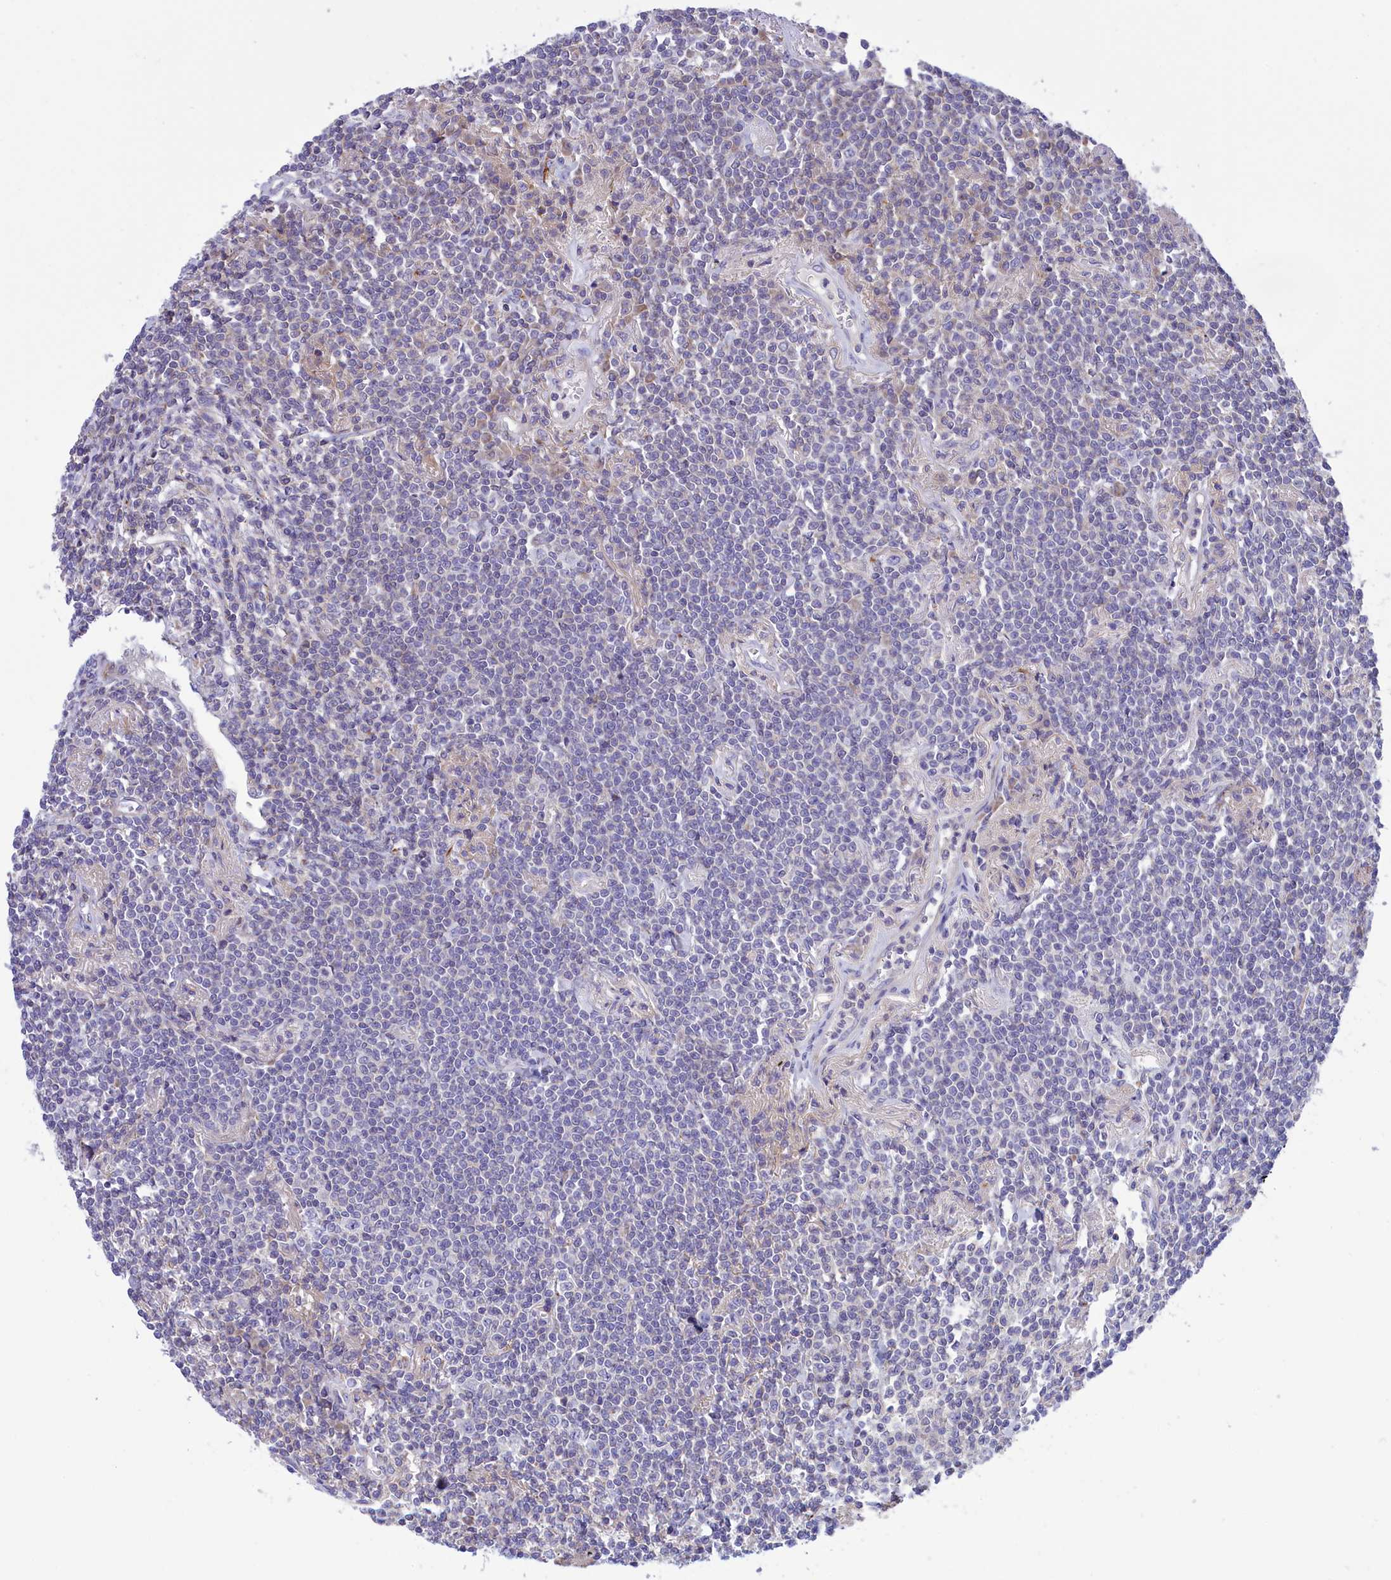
{"staining": {"intensity": "negative", "quantity": "none", "location": "none"}, "tissue": "lymphoma", "cell_type": "Tumor cells", "image_type": "cancer", "snomed": [{"axis": "morphology", "description": "Malignant lymphoma, non-Hodgkin's type, Low grade"}, {"axis": "topography", "description": "Lung"}], "caption": "Photomicrograph shows no protein expression in tumor cells of lymphoma tissue.", "gene": "CORO7-PAM16", "patient": {"sex": "female", "age": 71}}